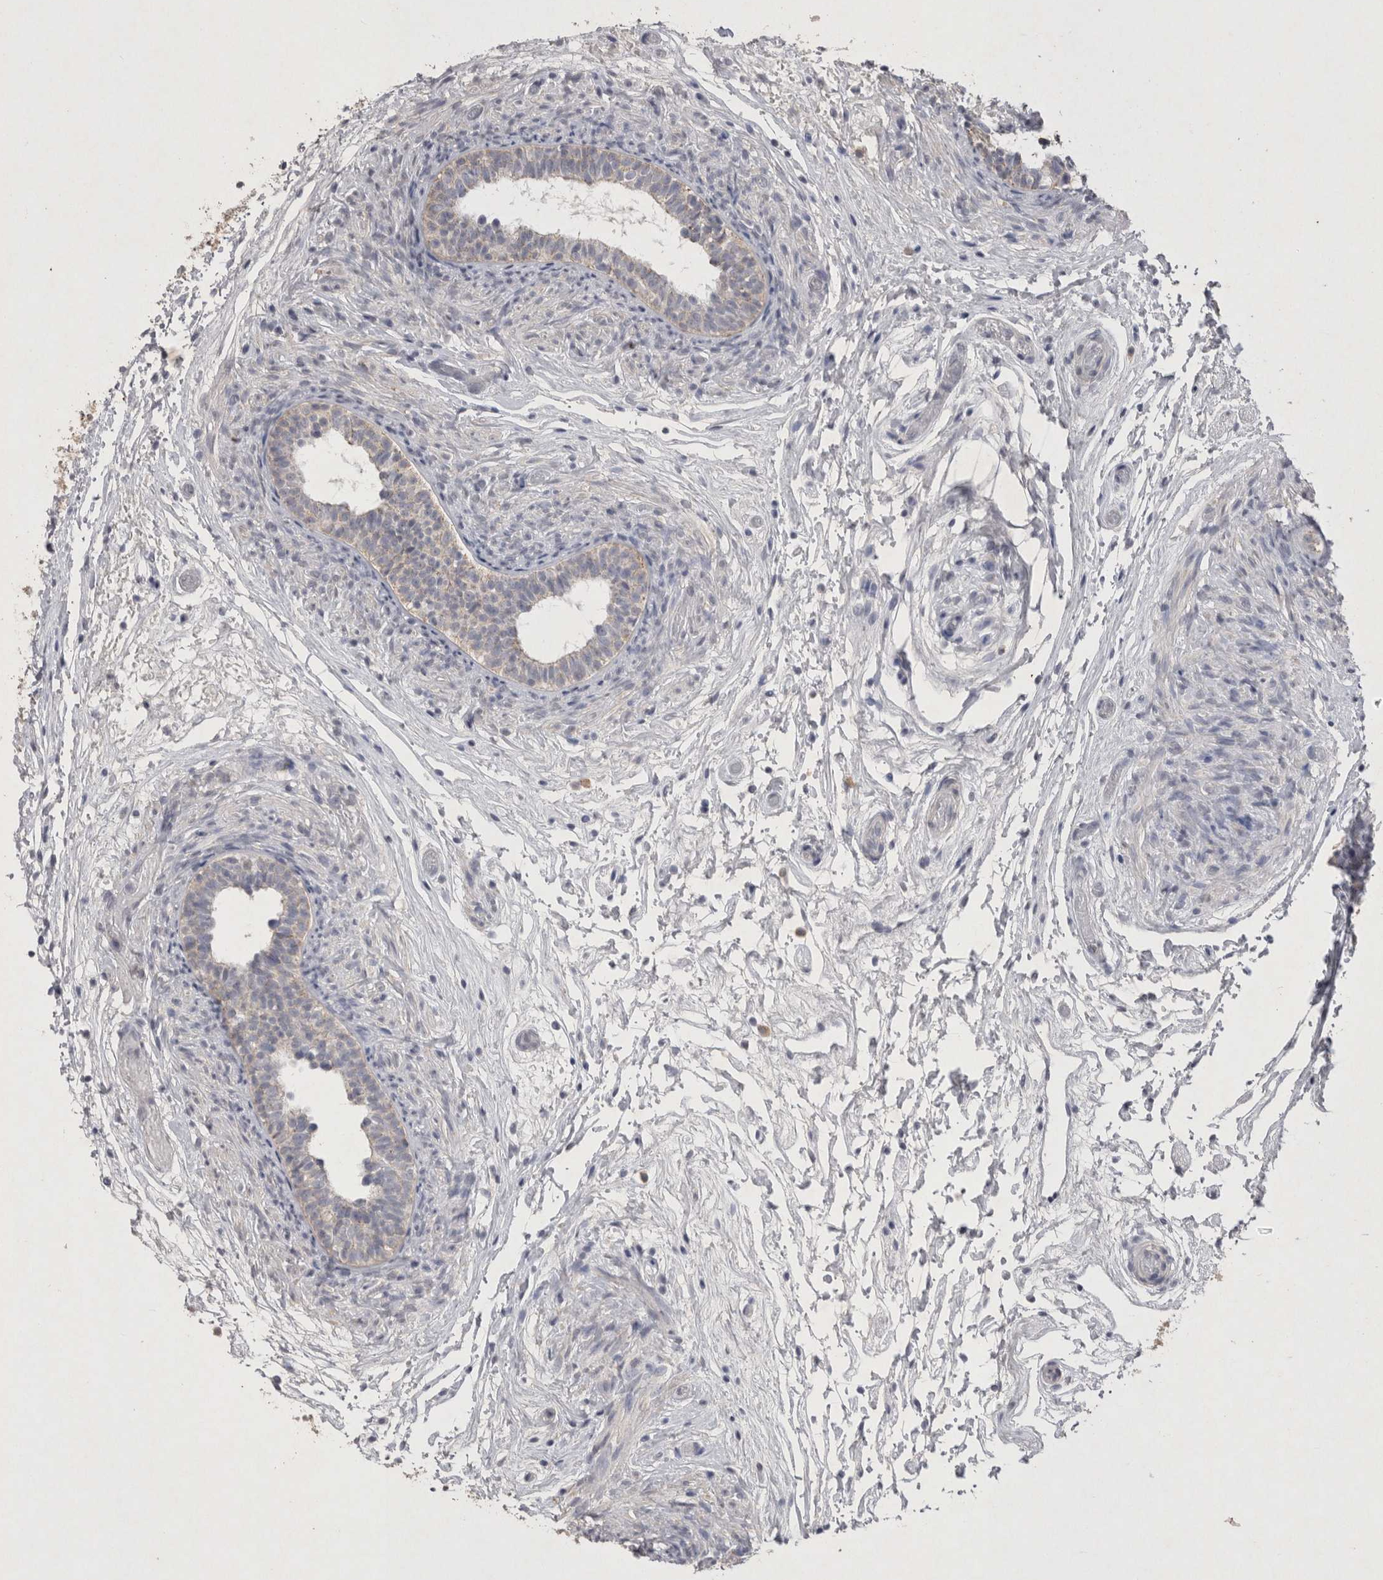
{"staining": {"intensity": "moderate", "quantity": "<25%", "location": "cytoplasmic/membranous"}, "tissue": "epididymis", "cell_type": "Glandular cells", "image_type": "normal", "snomed": [{"axis": "morphology", "description": "Normal tissue, NOS"}, {"axis": "topography", "description": "Epididymis"}], "caption": "Moderate cytoplasmic/membranous positivity is identified in approximately <25% of glandular cells in unremarkable epididymis. The protein of interest is shown in brown color, while the nuclei are stained blue.", "gene": "DKK3", "patient": {"sex": "male", "age": 5}}